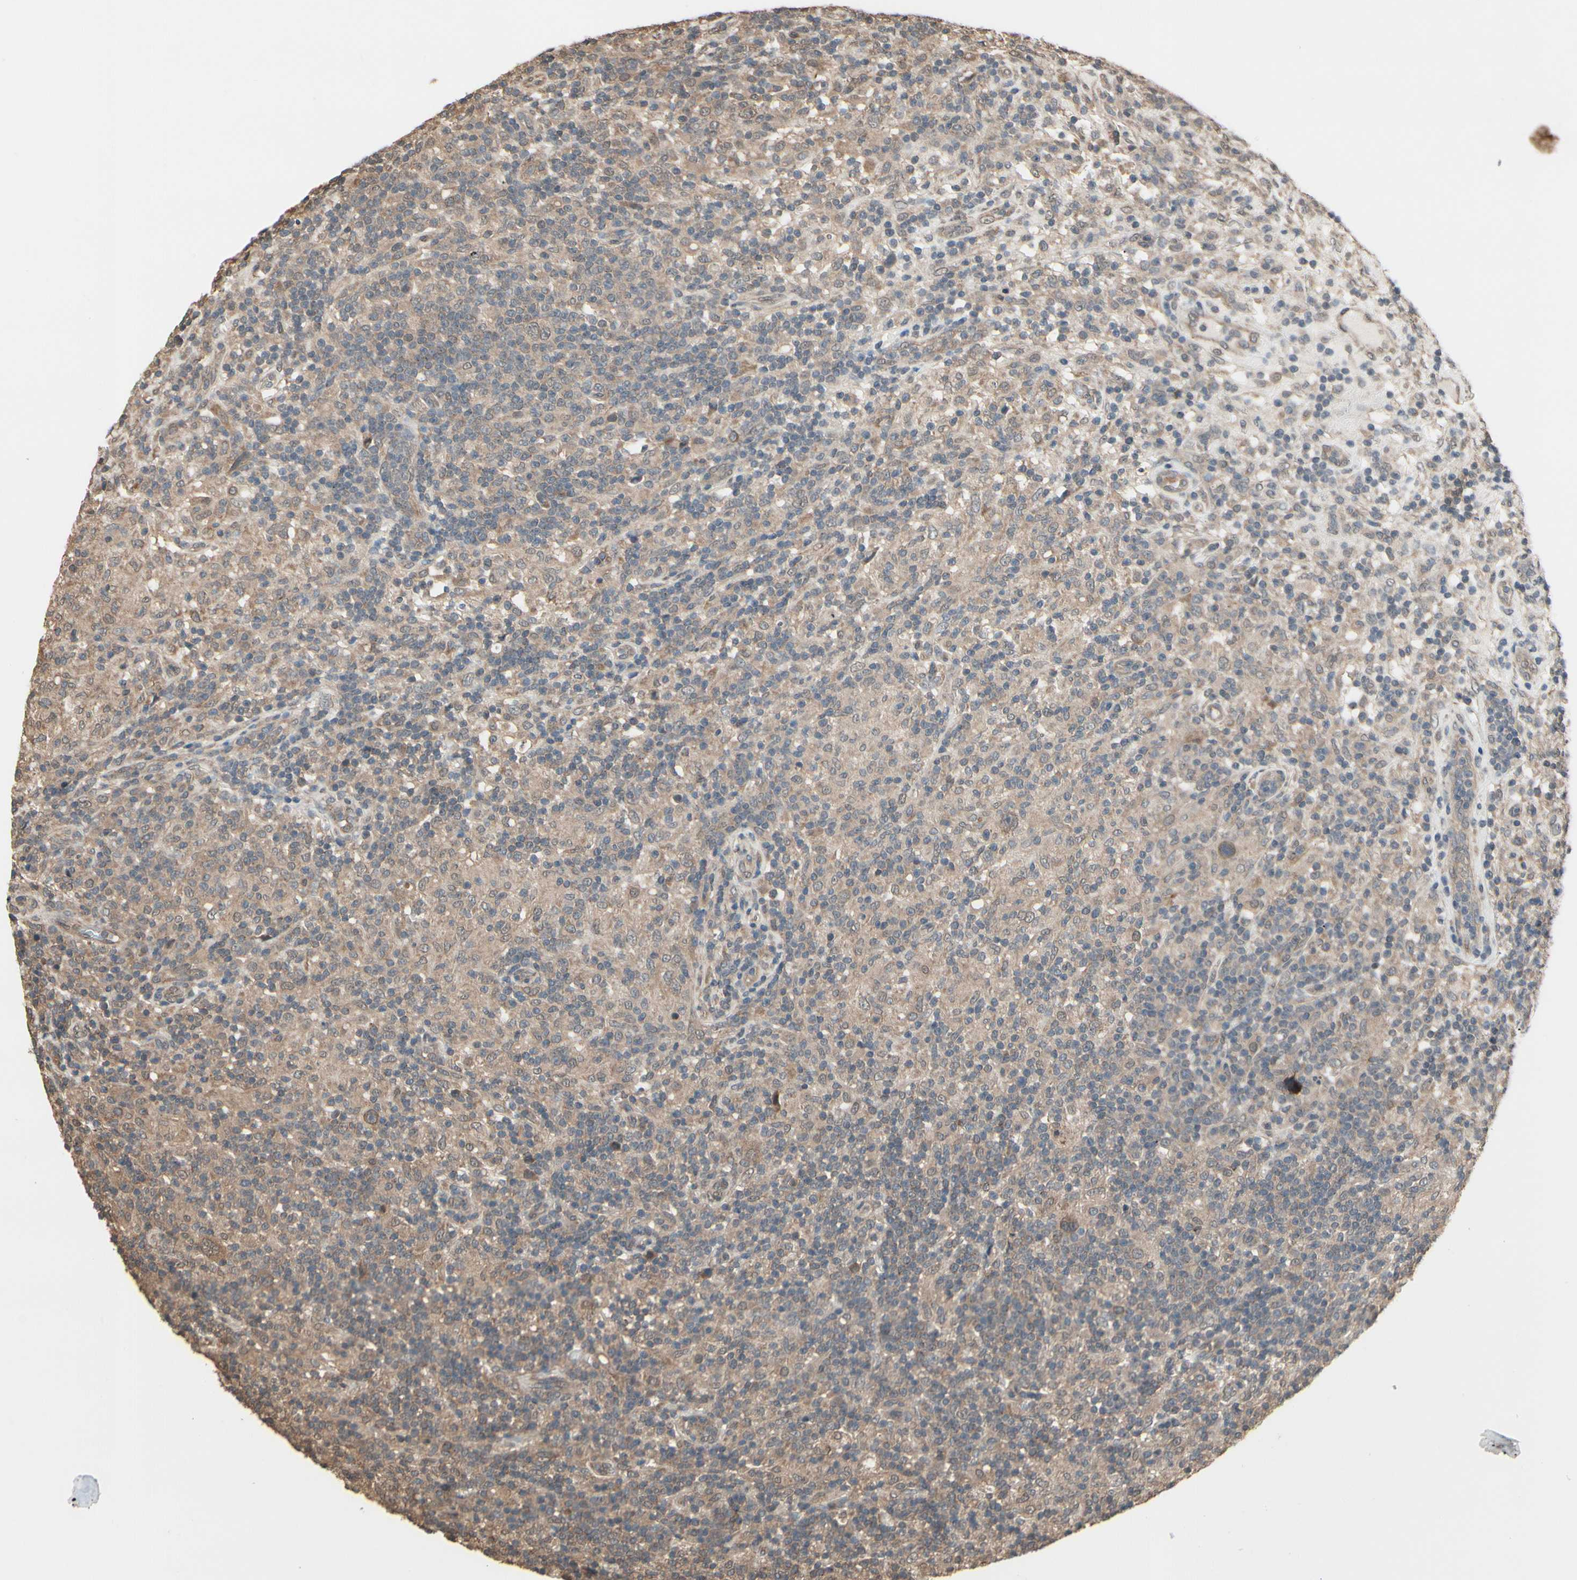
{"staining": {"intensity": "moderate", "quantity": ">75%", "location": "cytoplasmic/membranous"}, "tissue": "lymphoma", "cell_type": "Tumor cells", "image_type": "cancer", "snomed": [{"axis": "morphology", "description": "Hodgkin's disease, NOS"}, {"axis": "topography", "description": "Lymph node"}], "caption": "Immunohistochemistry (IHC) image of human lymphoma stained for a protein (brown), which displays medium levels of moderate cytoplasmic/membranous staining in about >75% of tumor cells.", "gene": "PNPLA7", "patient": {"sex": "male", "age": 70}}